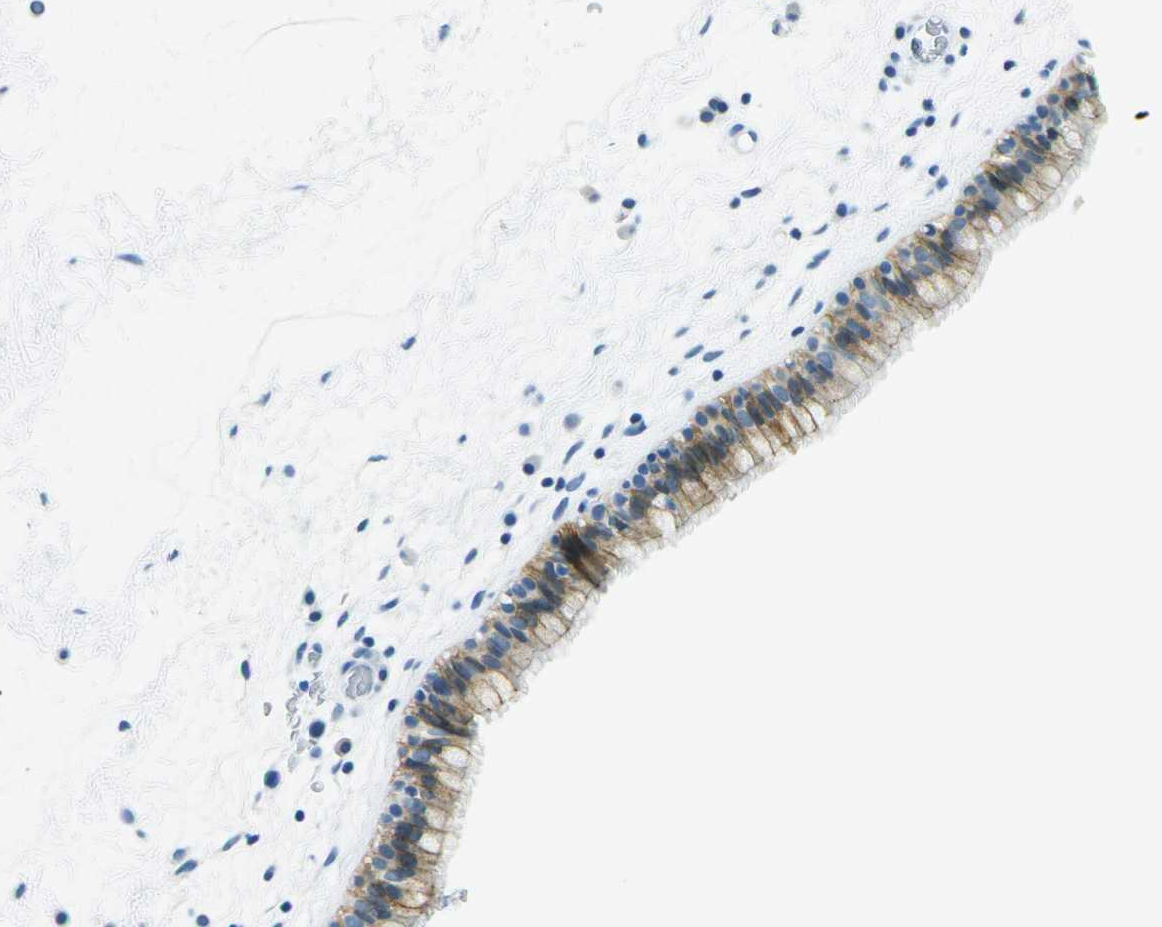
{"staining": {"intensity": "moderate", "quantity": ">75%", "location": "cytoplasmic/membranous"}, "tissue": "nasopharynx", "cell_type": "Respiratory epithelial cells", "image_type": "normal", "snomed": [{"axis": "morphology", "description": "Normal tissue, NOS"}, {"axis": "morphology", "description": "Inflammation, NOS"}, {"axis": "topography", "description": "Nasopharynx"}], "caption": "Nasopharynx stained for a protein displays moderate cytoplasmic/membranous positivity in respiratory epithelial cells.", "gene": "OCLN", "patient": {"sex": "male", "age": 48}}